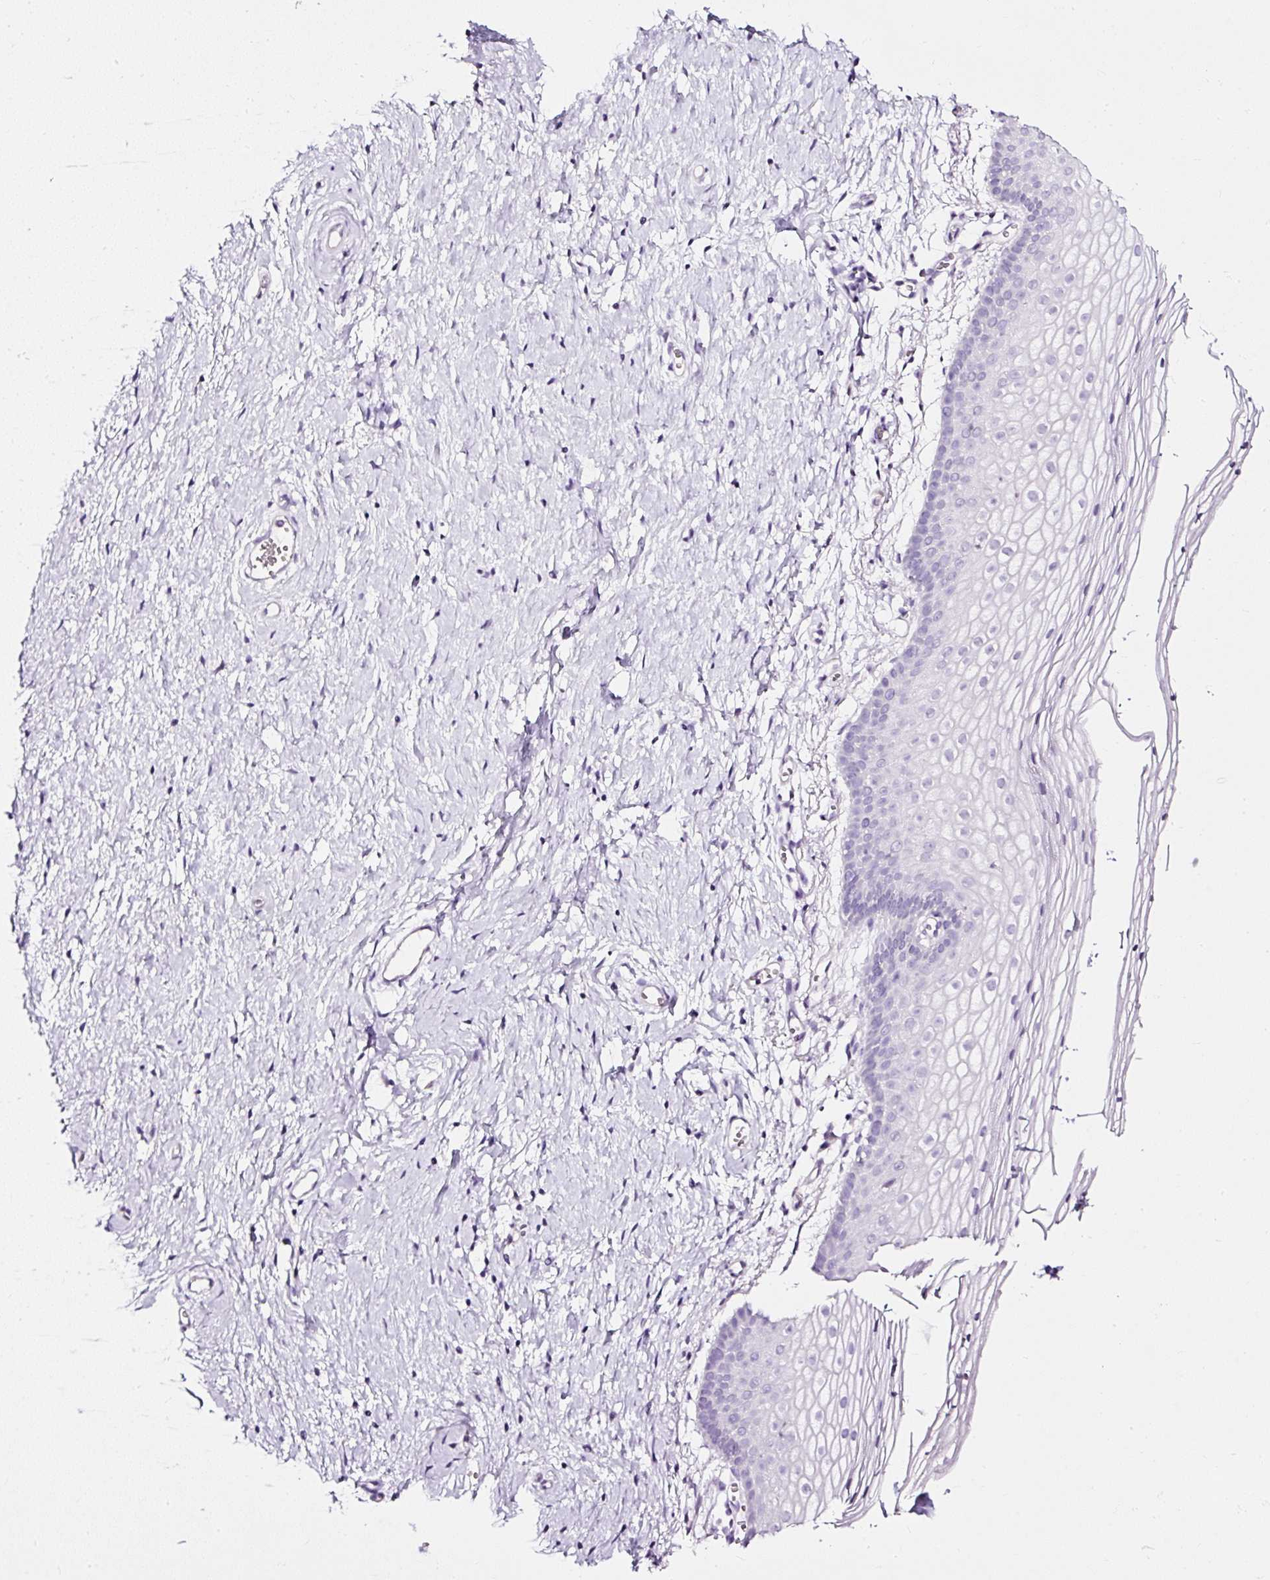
{"staining": {"intensity": "negative", "quantity": "none", "location": "none"}, "tissue": "vagina", "cell_type": "Squamous epithelial cells", "image_type": "normal", "snomed": [{"axis": "morphology", "description": "Normal tissue, NOS"}, {"axis": "topography", "description": "Vagina"}], "caption": "High power microscopy image of an immunohistochemistry (IHC) image of unremarkable vagina, revealing no significant expression in squamous epithelial cells. (DAB immunohistochemistry with hematoxylin counter stain).", "gene": "ATP2A1", "patient": {"sex": "female", "age": 56}}